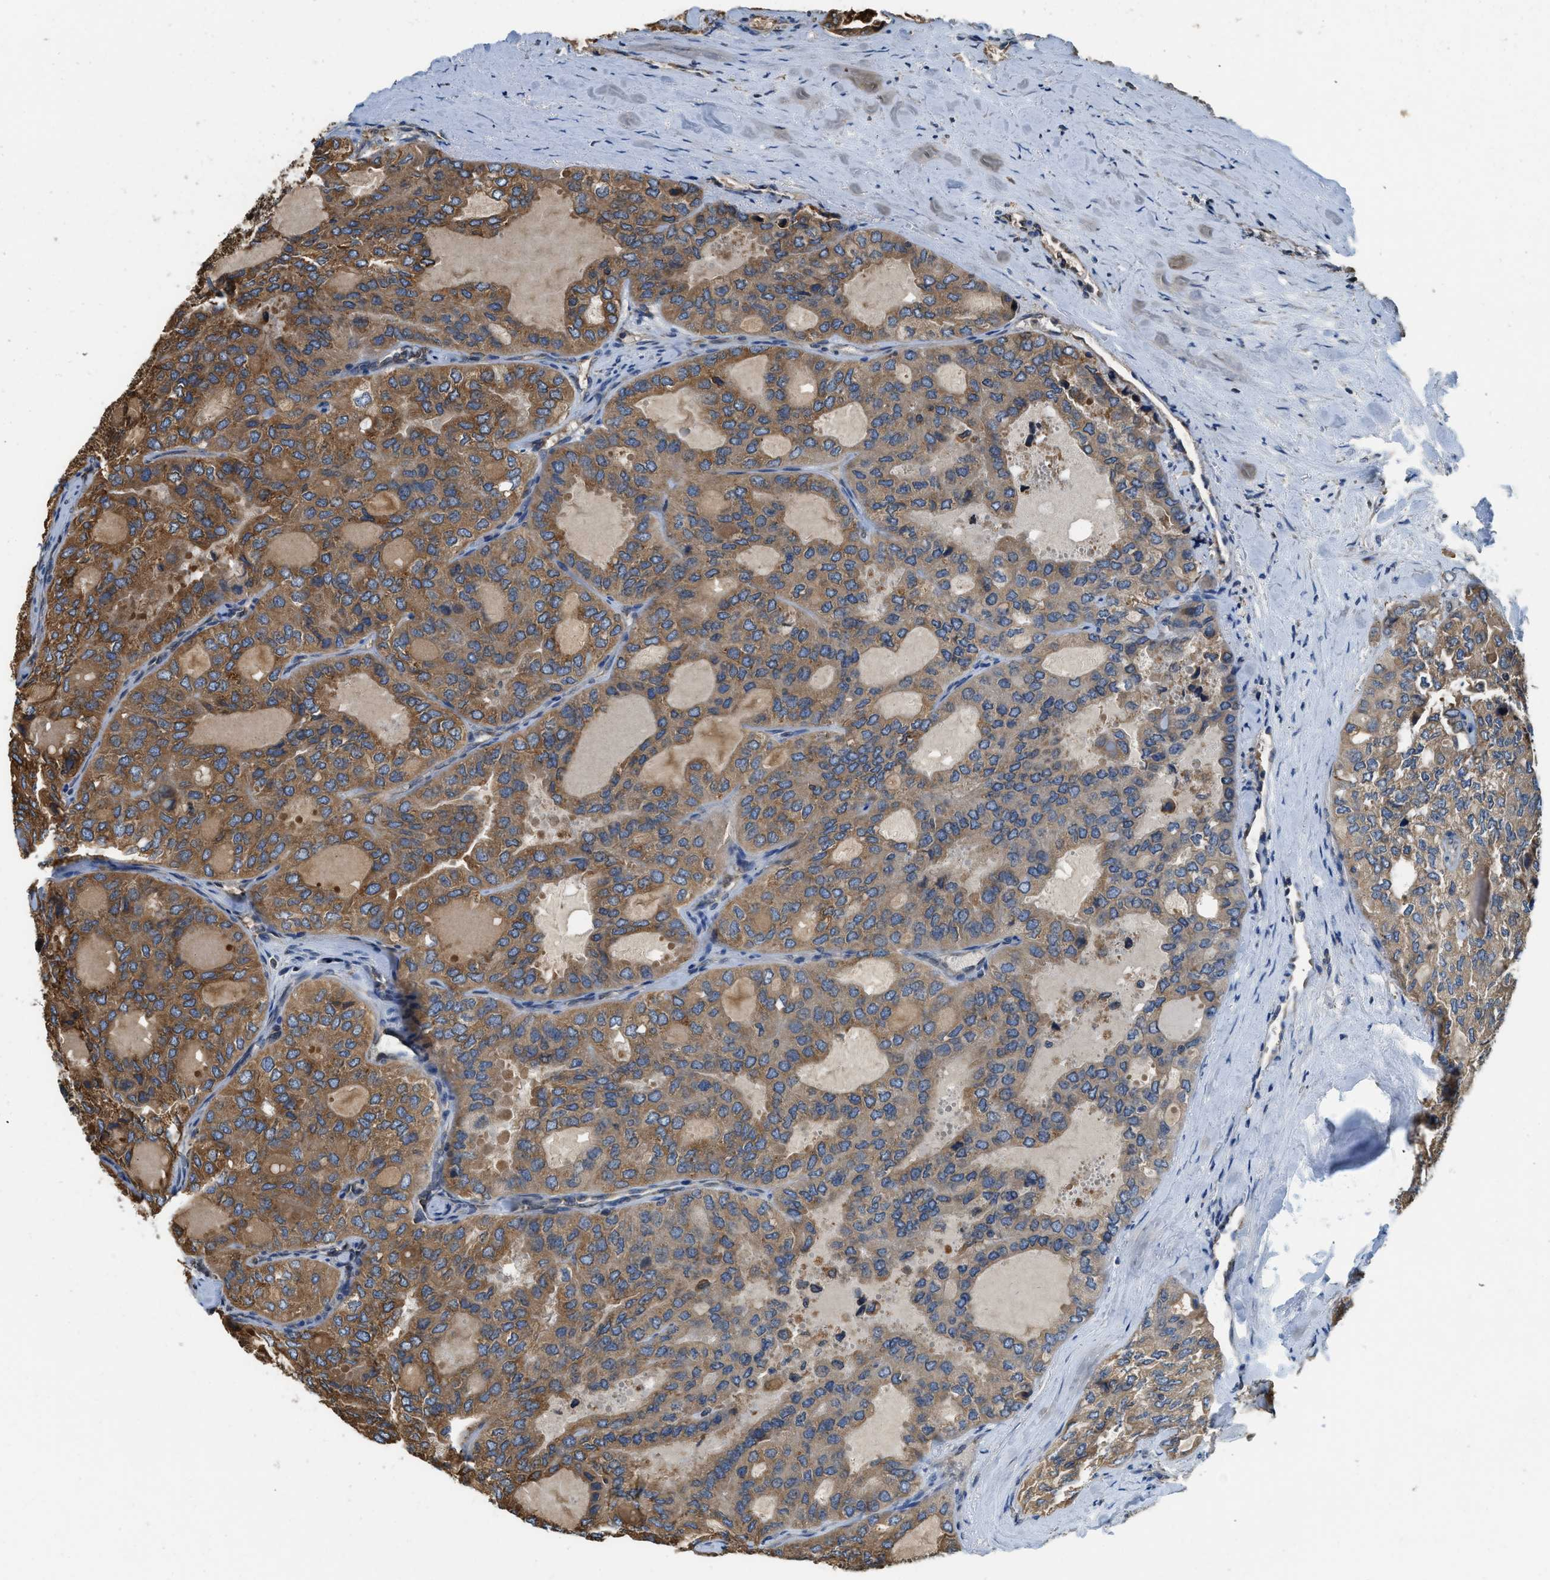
{"staining": {"intensity": "moderate", "quantity": ">75%", "location": "cytoplasmic/membranous"}, "tissue": "thyroid cancer", "cell_type": "Tumor cells", "image_type": "cancer", "snomed": [{"axis": "morphology", "description": "Follicular adenoma carcinoma, NOS"}, {"axis": "topography", "description": "Thyroid gland"}], "caption": "Thyroid cancer was stained to show a protein in brown. There is medium levels of moderate cytoplasmic/membranous staining in approximately >75% of tumor cells. (DAB (3,3'-diaminobenzidine) IHC with brightfield microscopy, high magnification).", "gene": "BCAP31", "patient": {"sex": "male", "age": 75}}